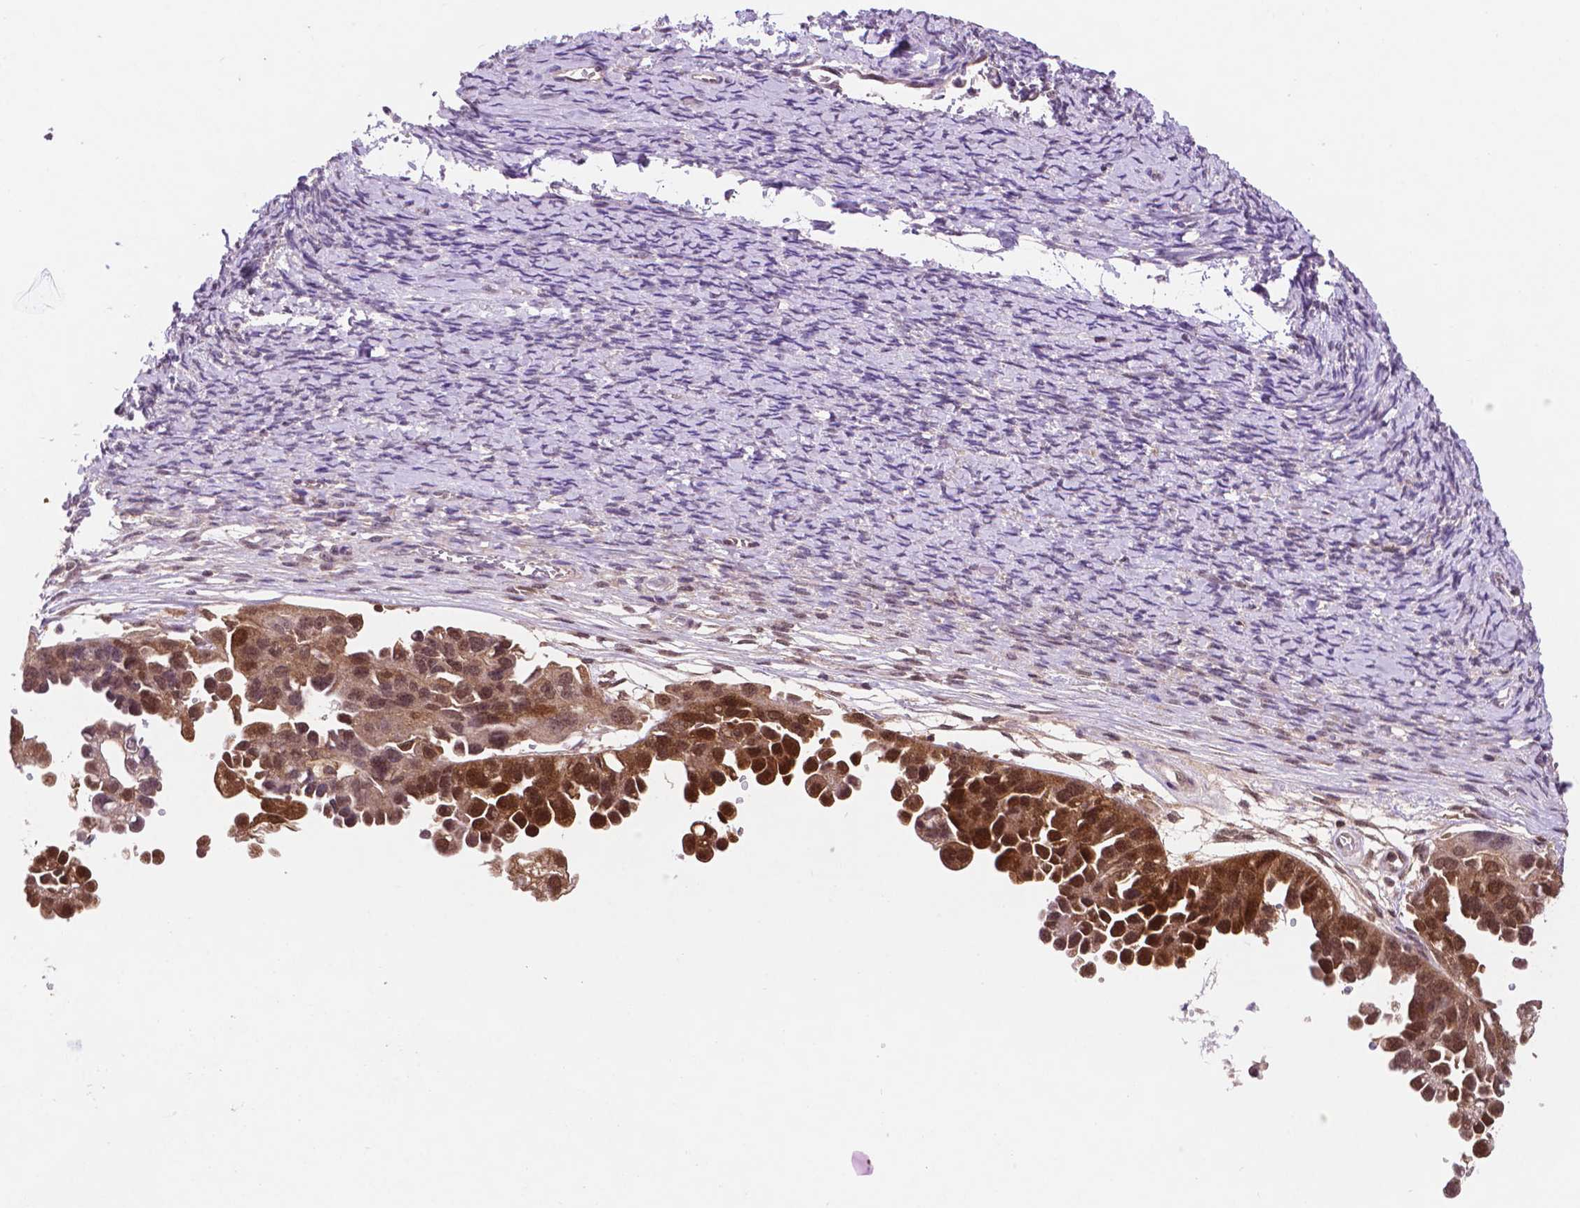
{"staining": {"intensity": "moderate", "quantity": ">75%", "location": "cytoplasmic/membranous,nuclear"}, "tissue": "ovarian cancer", "cell_type": "Tumor cells", "image_type": "cancer", "snomed": [{"axis": "morphology", "description": "Cystadenocarcinoma, serous, NOS"}, {"axis": "topography", "description": "Ovary"}], "caption": "This is a photomicrograph of immunohistochemistry (IHC) staining of serous cystadenocarcinoma (ovarian), which shows moderate positivity in the cytoplasmic/membranous and nuclear of tumor cells.", "gene": "UBE2L6", "patient": {"sex": "female", "age": 53}}